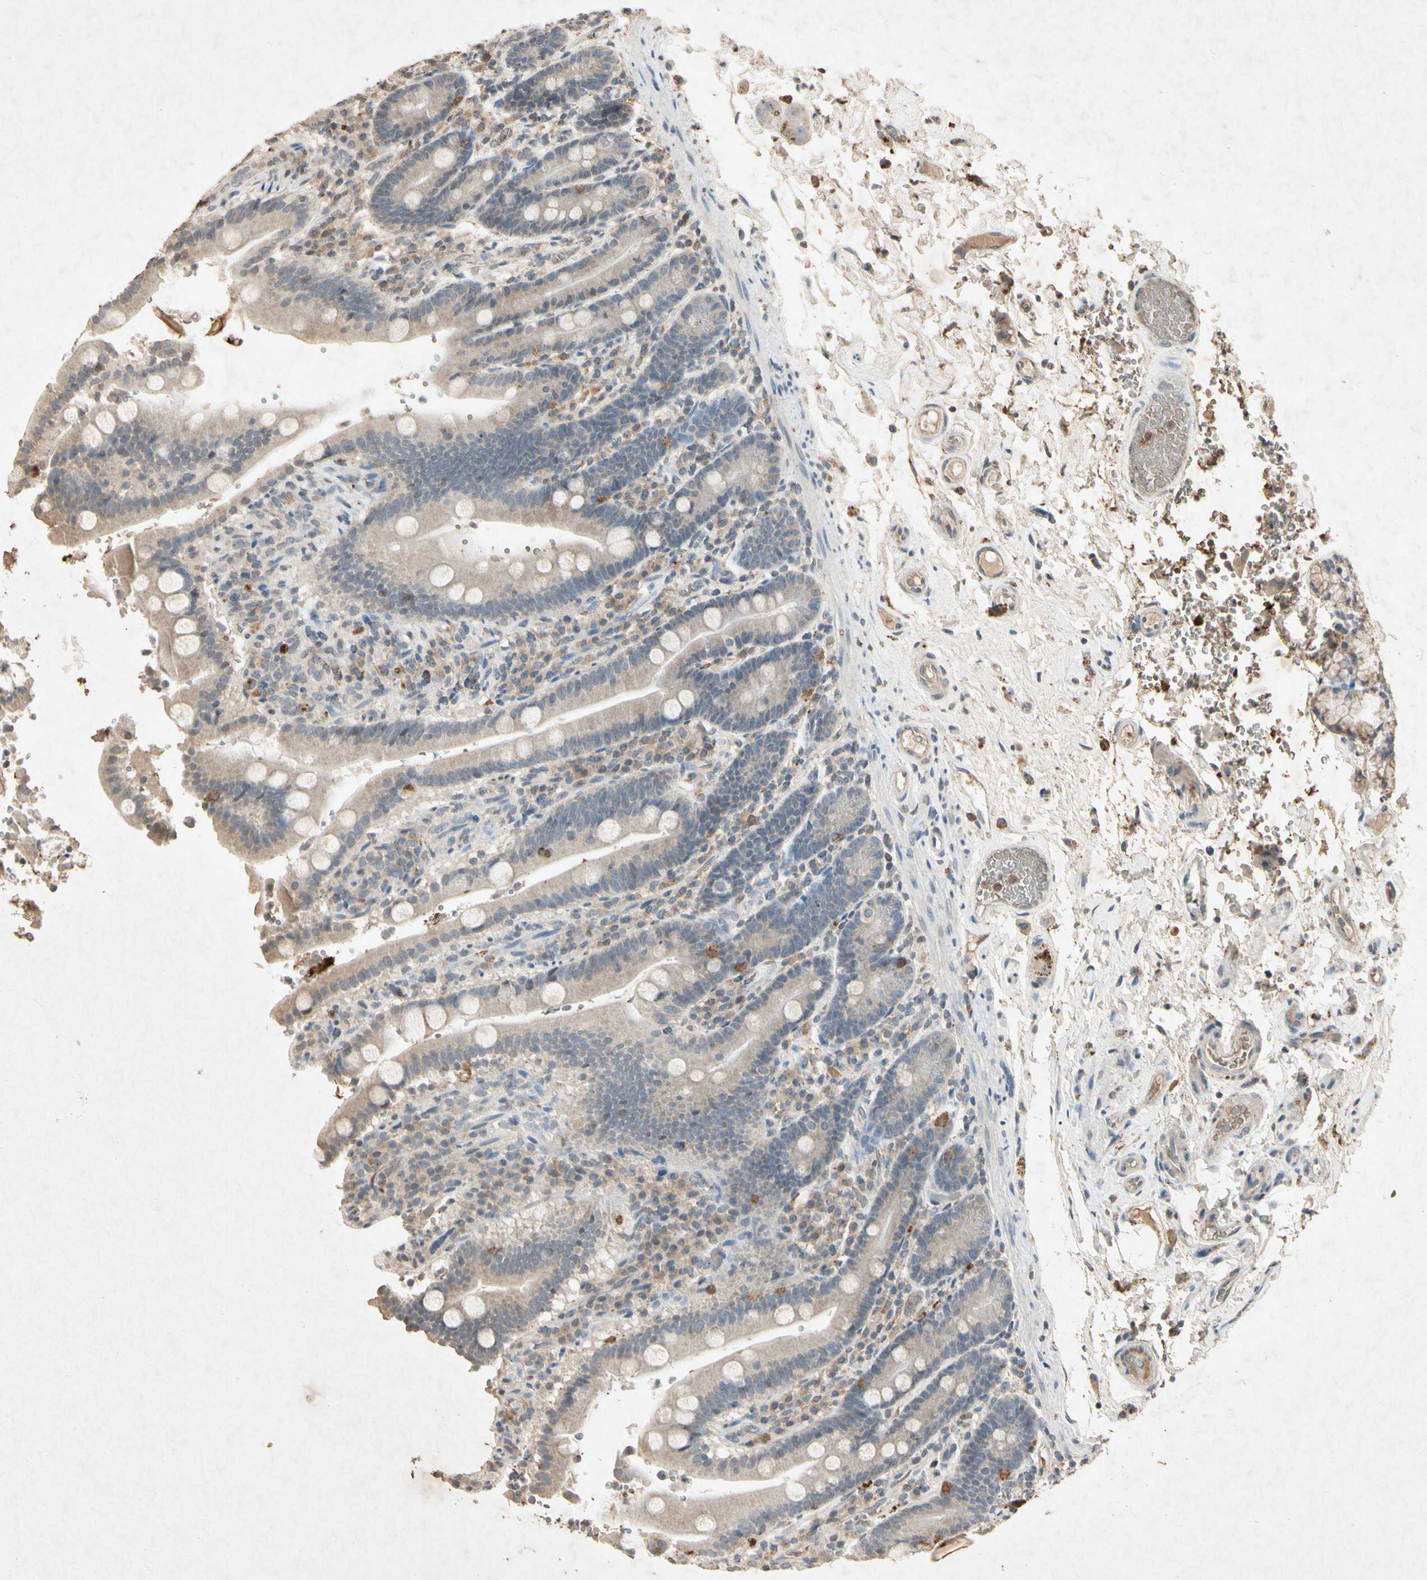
{"staining": {"intensity": "weak", "quantity": ">75%", "location": "cytoplasmic/membranous"}, "tissue": "duodenum", "cell_type": "Glandular cells", "image_type": "normal", "snomed": [{"axis": "morphology", "description": "Normal tissue, NOS"}, {"axis": "topography", "description": "Small intestine, NOS"}], "caption": "Immunohistochemistry (IHC) histopathology image of benign duodenum: duodenum stained using immunohistochemistry shows low levels of weak protein expression localized specifically in the cytoplasmic/membranous of glandular cells, appearing as a cytoplasmic/membranous brown color.", "gene": "MSRB1", "patient": {"sex": "female", "age": 71}}